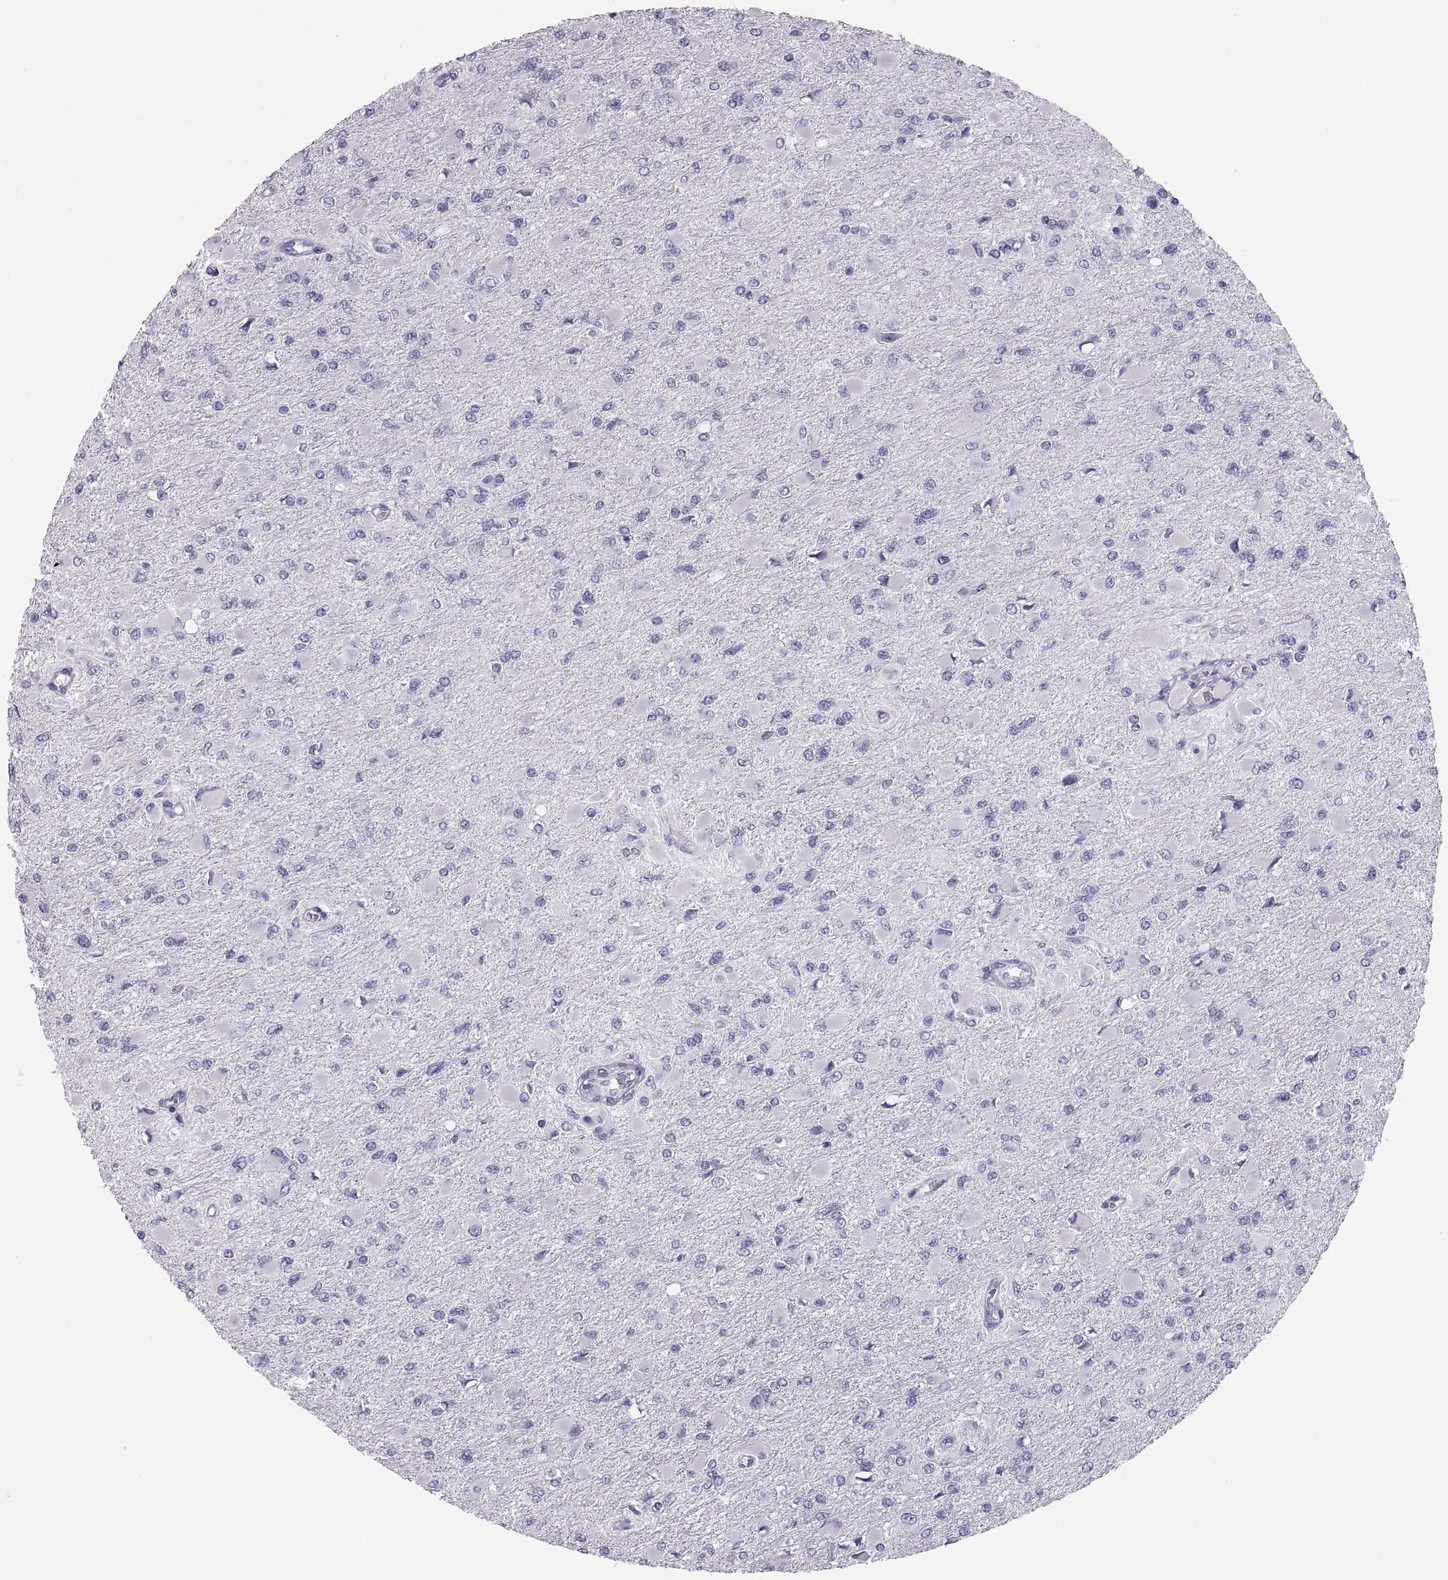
{"staining": {"intensity": "negative", "quantity": "none", "location": "none"}, "tissue": "glioma", "cell_type": "Tumor cells", "image_type": "cancer", "snomed": [{"axis": "morphology", "description": "Glioma, malignant, High grade"}, {"axis": "topography", "description": "Cerebral cortex"}], "caption": "Malignant glioma (high-grade) was stained to show a protein in brown. There is no significant positivity in tumor cells.", "gene": "PAX2", "patient": {"sex": "female", "age": 36}}